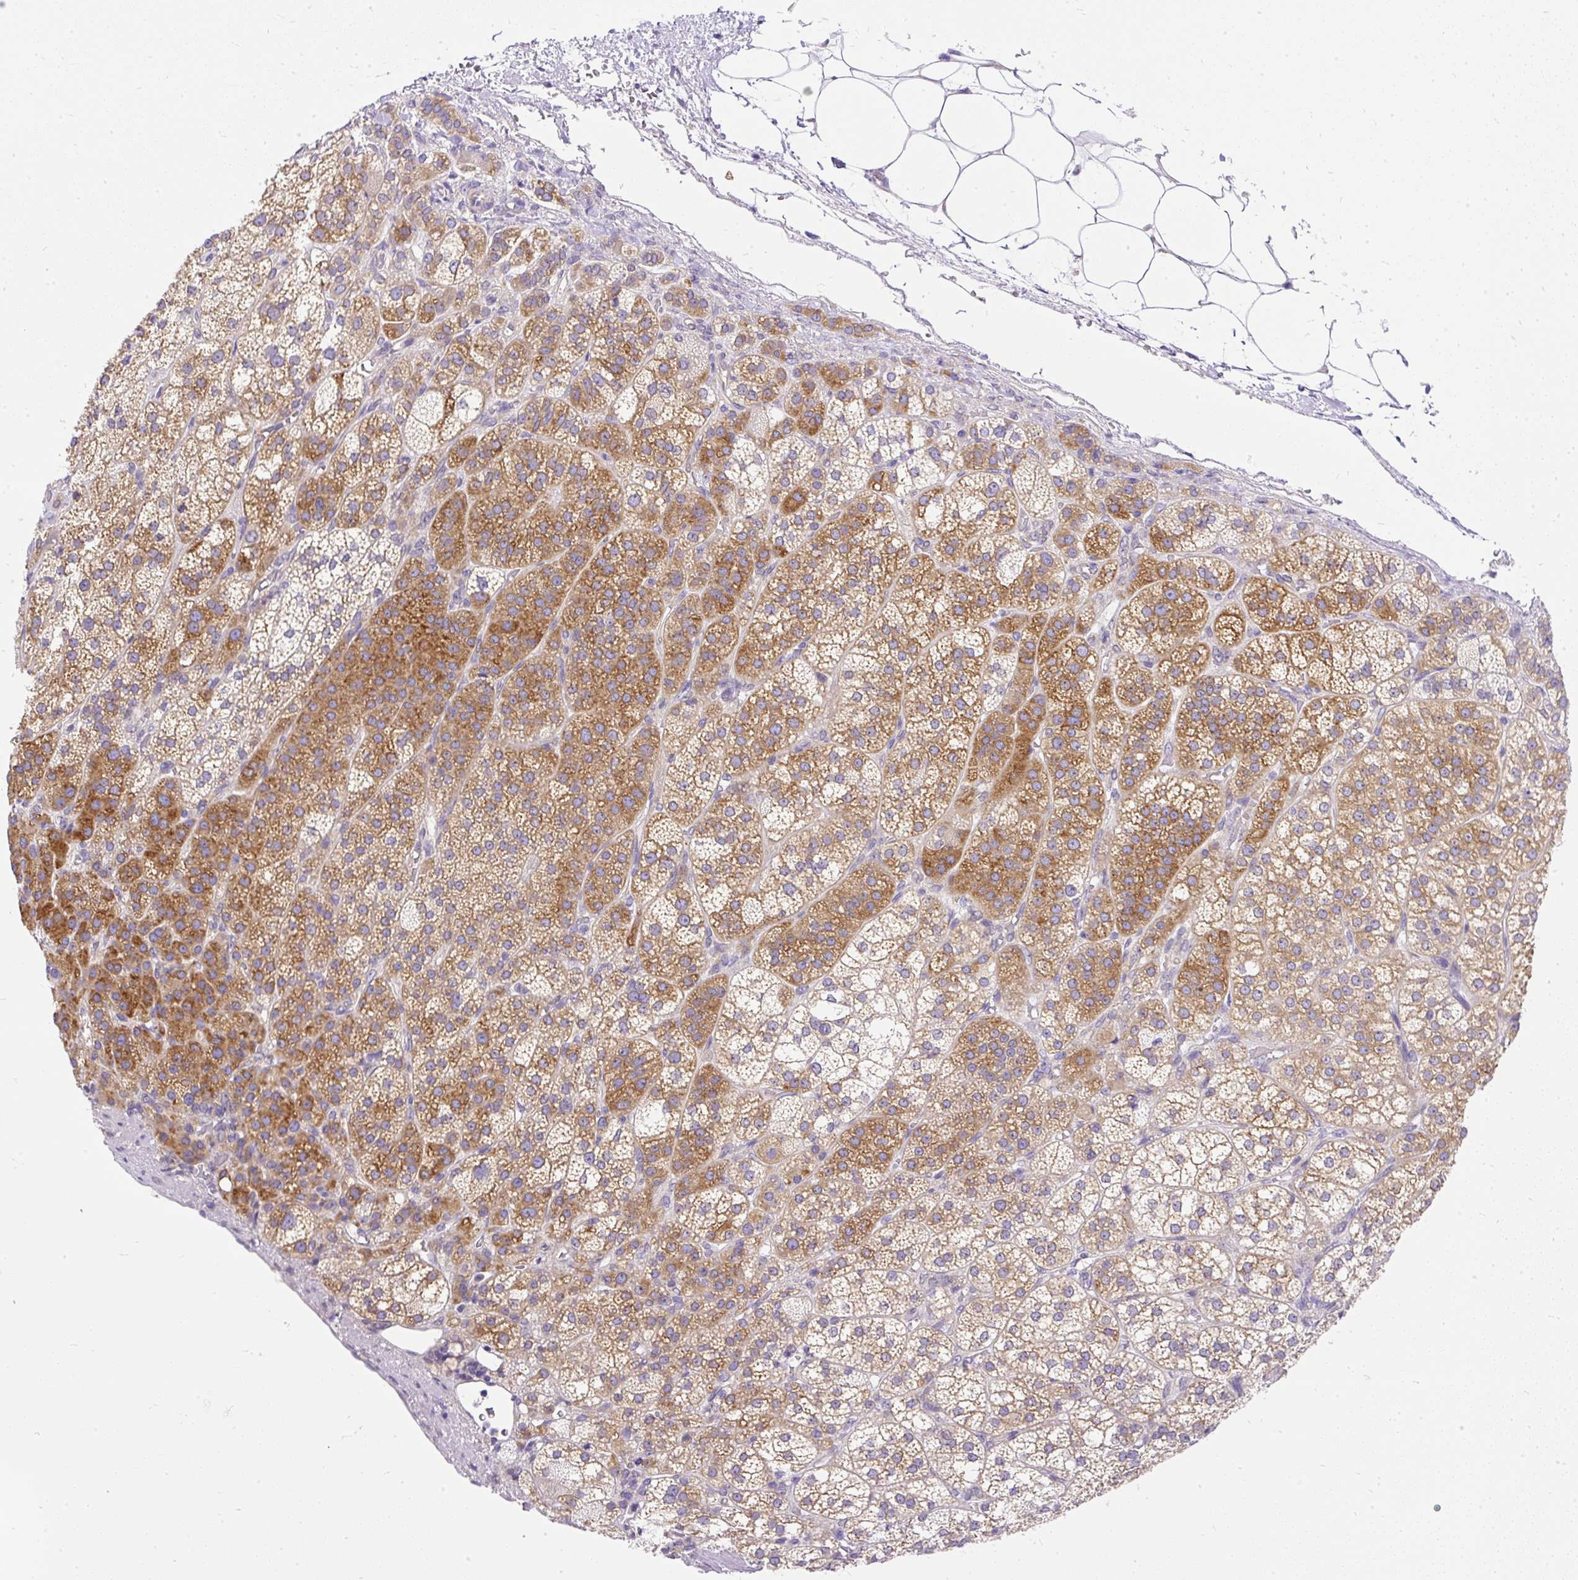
{"staining": {"intensity": "moderate", "quantity": ">75%", "location": "cytoplasmic/membranous"}, "tissue": "adrenal gland", "cell_type": "Glandular cells", "image_type": "normal", "snomed": [{"axis": "morphology", "description": "Normal tissue, NOS"}, {"axis": "topography", "description": "Adrenal gland"}], "caption": "Adrenal gland was stained to show a protein in brown. There is medium levels of moderate cytoplasmic/membranous positivity in about >75% of glandular cells. Immunohistochemistry stains the protein in brown and the nuclei are stained blue.", "gene": "AMFR", "patient": {"sex": "female", "age": 60}}